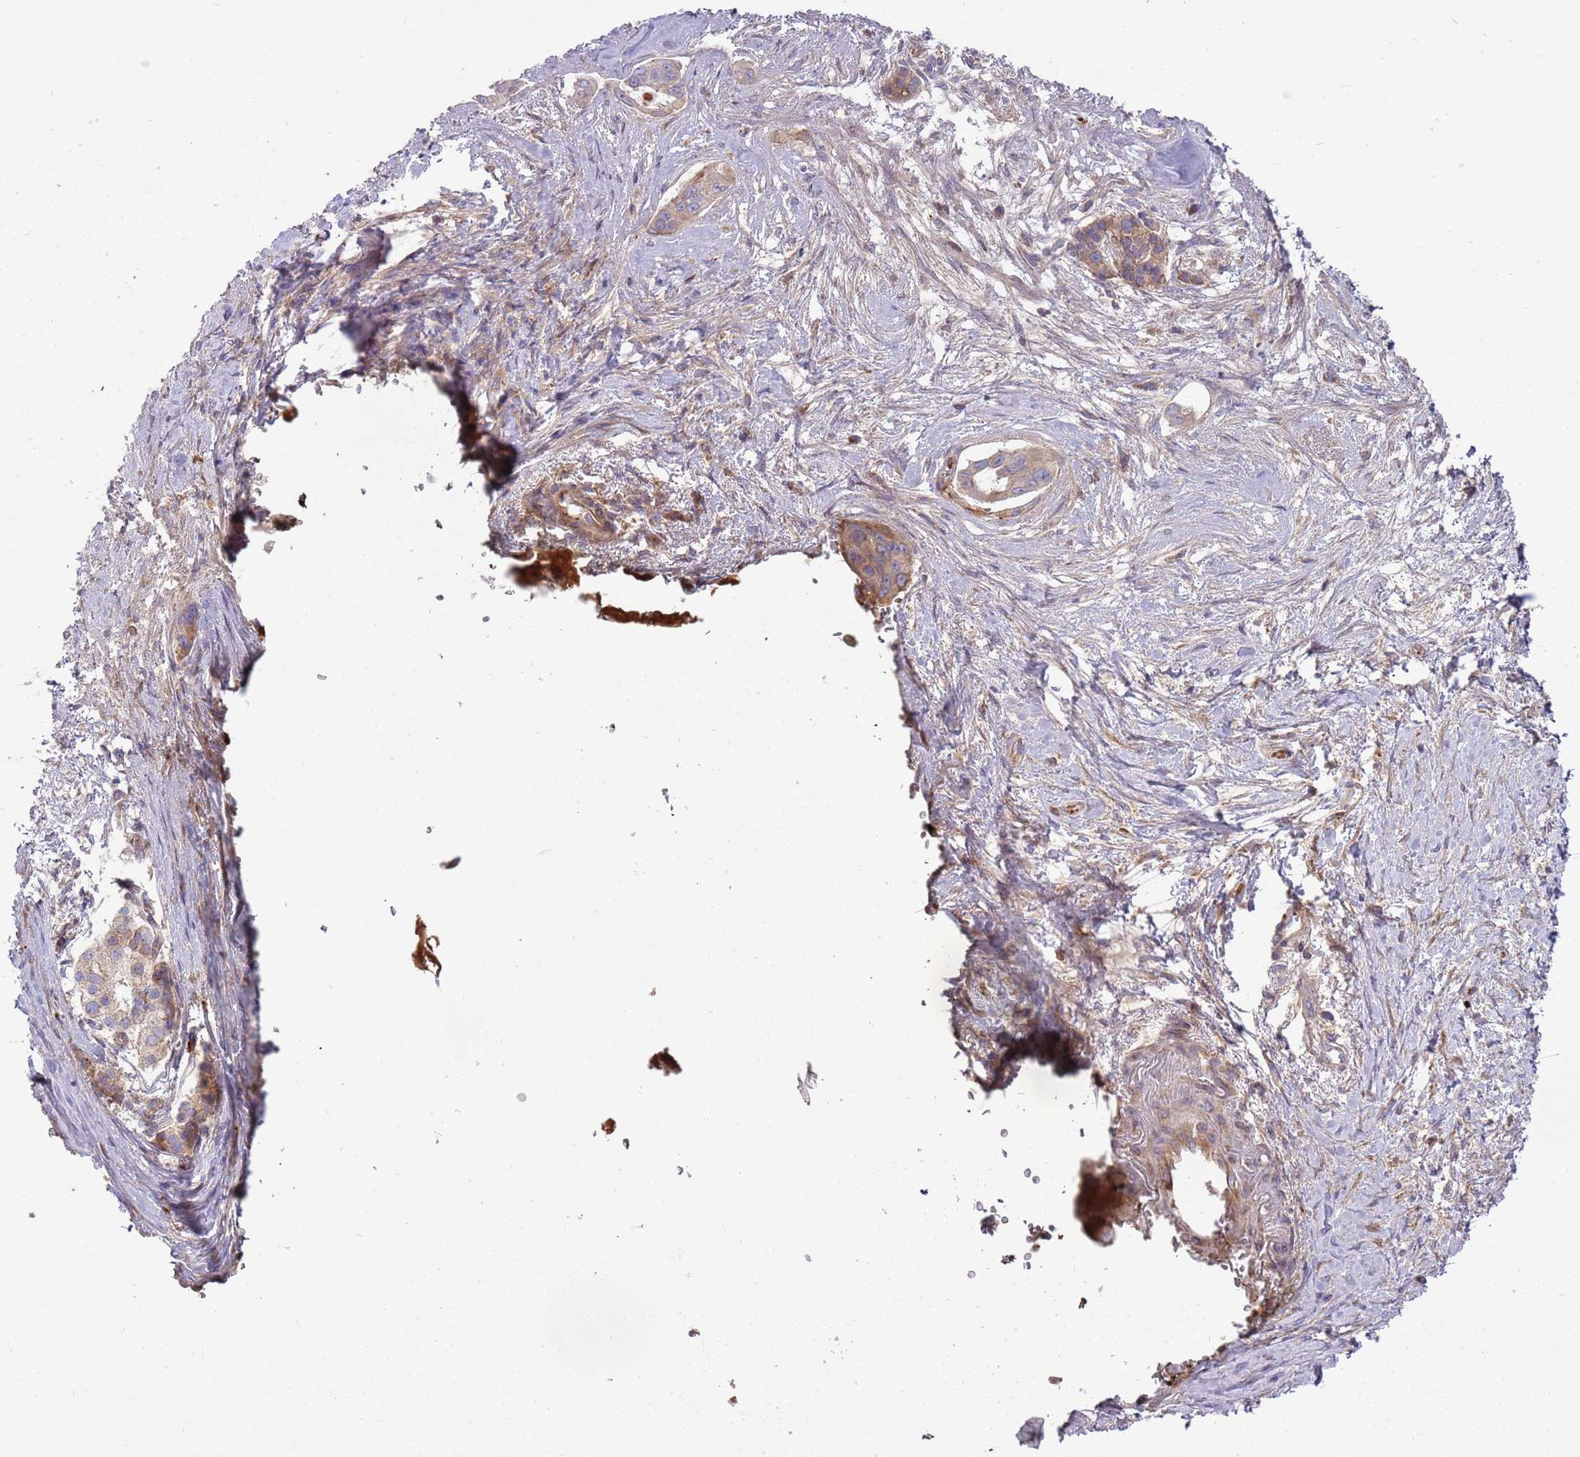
{"staining": {"intensity": "moderate", "quantity": ">75%", "location": "cytoplasmic/membranous"}, "tissue": "pancreatic cancer", "cell_type": "Tumor cells", "image_type": "cancer", "snomed": [{"axis": "morphology", "description": "Adenocarcinoma, NOS"}, {"axis": "topography", "description": "Pancreas"}], "caption": "Protein staining reveals moderate cytoplasmic/membranous positivity in about >75% of tumor cells in pancreatic cancer.", "gene": "EMC1", "patient": {"sex": "male", "age": 72}}